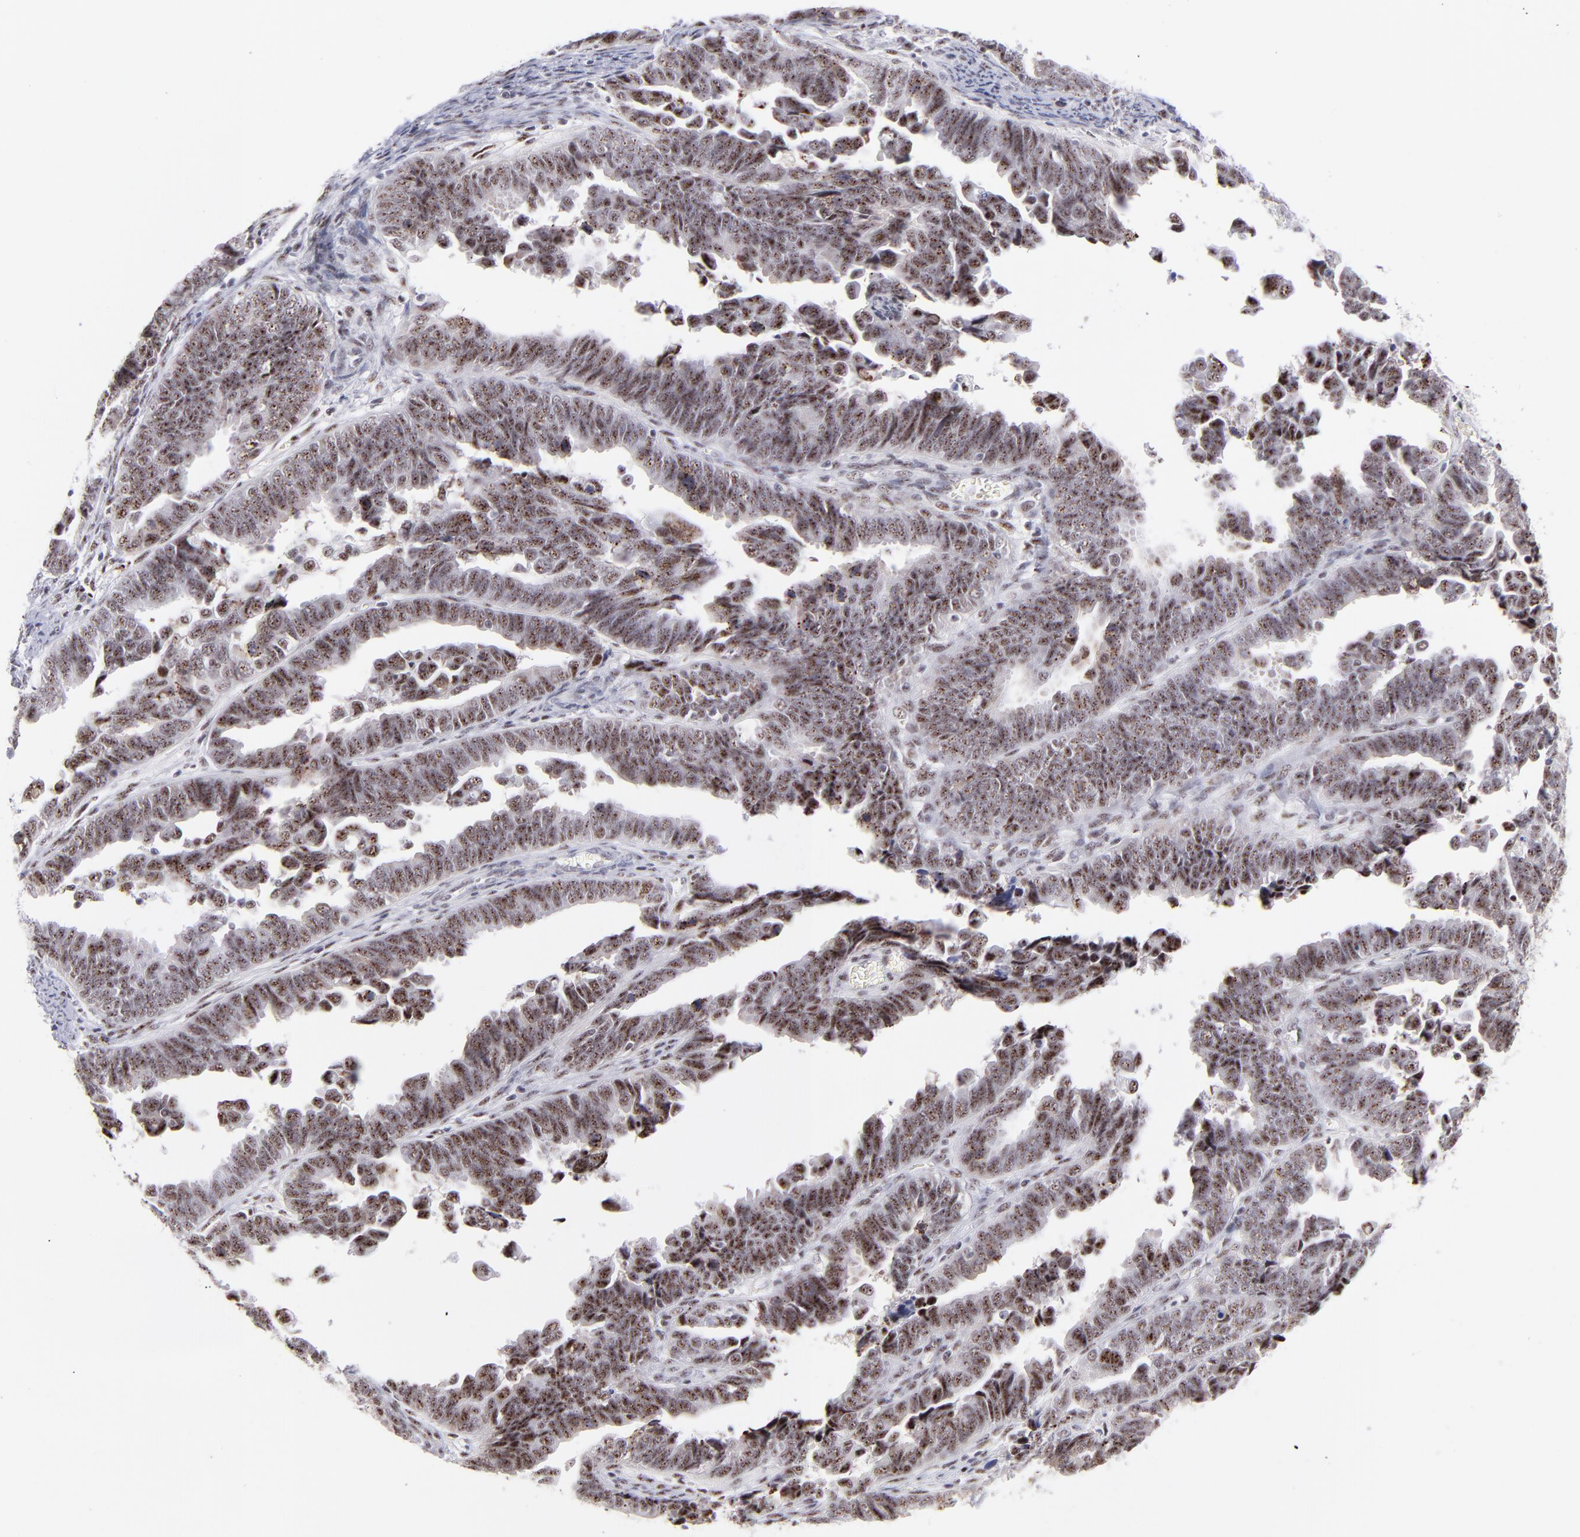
{"staining": {"intensity": "moderate", "quantity": ">75%", "location": "nuclear"}, "tissue": "endometrial cancer", "cell_type": "Tumor cells", "image_type": "cancer", "snomed": [{"axis": "morphology", "description": "Adenocarcinoma, NOS"}, {"axis": "topography", "description": "Endometrium"}], "caption": "High-magnification brightfield microscopy of endometrial adenocarcinoma stained with DAB (3,3'-diaminobenzidine) (brown) and counterstained with hematoxylin (blue). tumor cells exhibit moderate nuclear positivity is appreciated in about>75% of cells.", "gene": "CDC25C", "patient": {"sex": "female", "age": 75}}